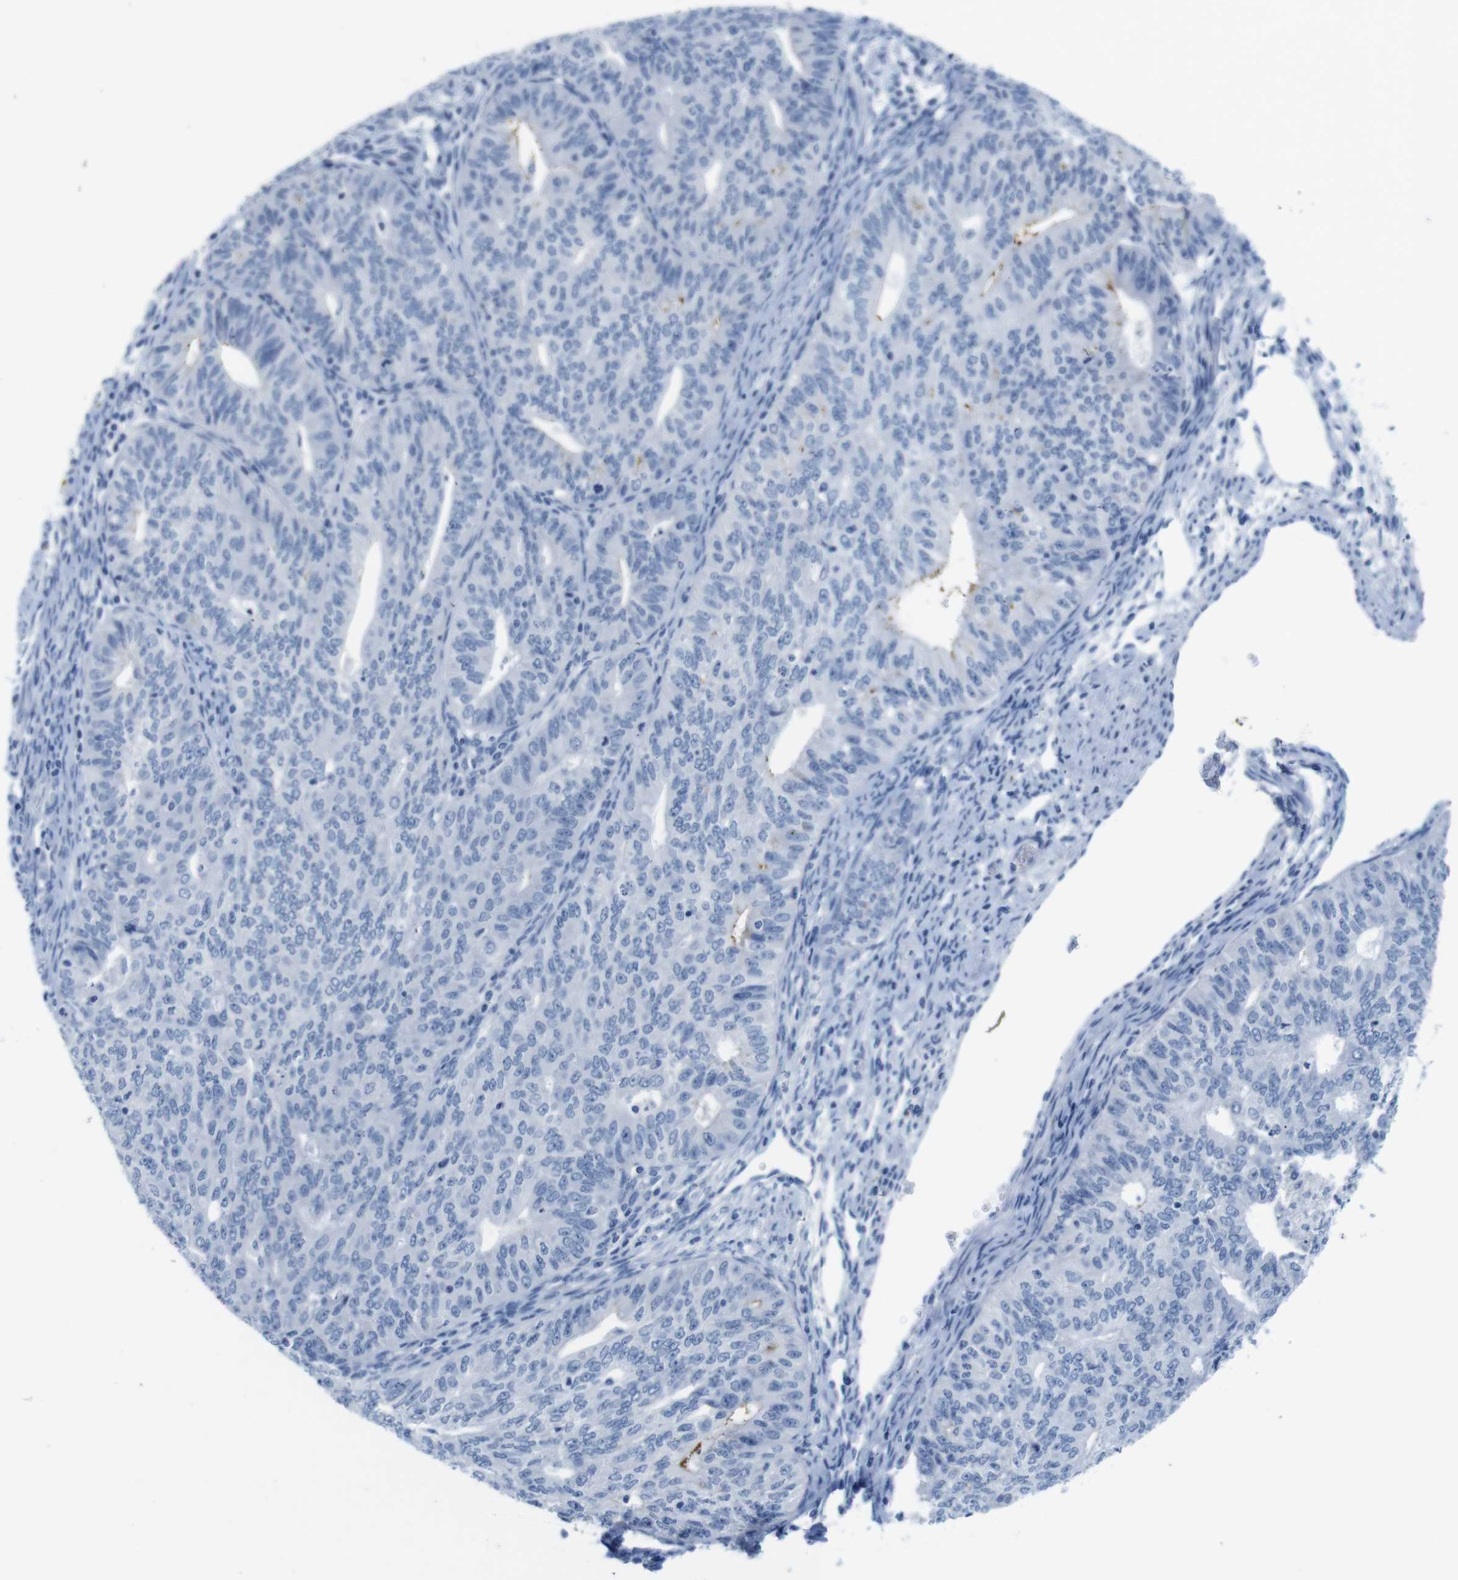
{"staining": {"intensity": "negative", "quantity": "none", "location": "none"}, "tissue": "endometrial cancer", "cell_type": "Tumor cells", "image_type": "cancer", "snomed": [{"axis": "morphology", "description": "Adenocarcinoma, NOS"}, {"axis": "topography", "description": "Endometrium"}], "caption": "The histopathology image reveals no staining of tumor cells in endometrial cancer (adenocarcinoma). (Stains: DAB (3,3'-diaminobenzidine) IHC with hematoxylin counter stain, Microscopy: brightfield microscopy at high magnification).", "gene": "MAP6", "patient": {"sex": "female", "age": 32}}